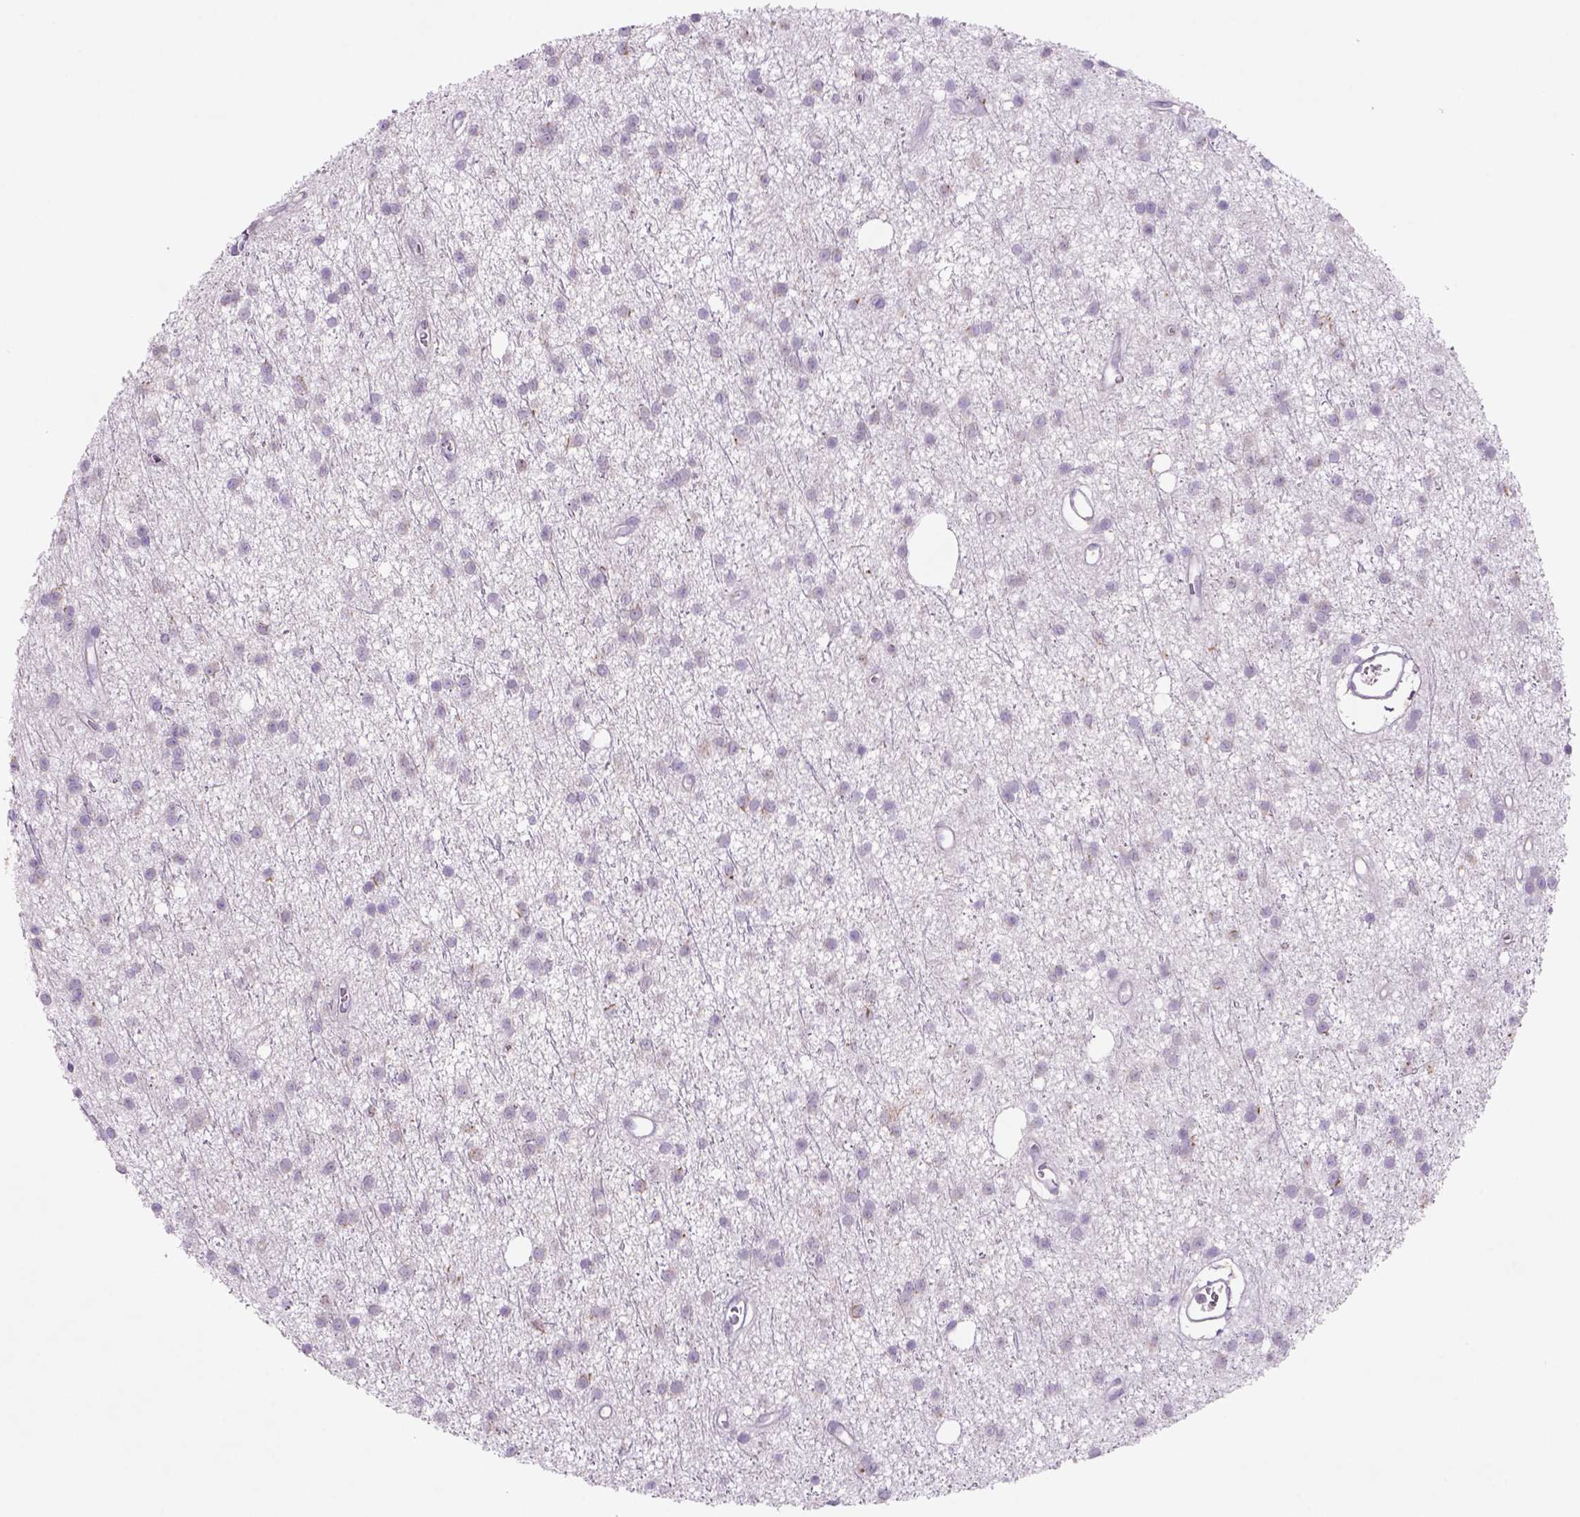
{"staining": {"intensity": "negative", "quantity": "none", "location": "none"}, "tissue": "glioma", "cell_type": "Tumor cells", "image_type": "cancer", "snomed": [{"axis": "morphology", "description": "Glioma, malignant, Low grade"}, {"axis": "topography", "description": "Brain"}], "caption": "High power microscopy histopathology image of an immunohistochemistry image of glioma, revealing no significant expression in tumor cells.", "gene": "NAALAD2", "patient": {"sex": "male", "age": 27}}